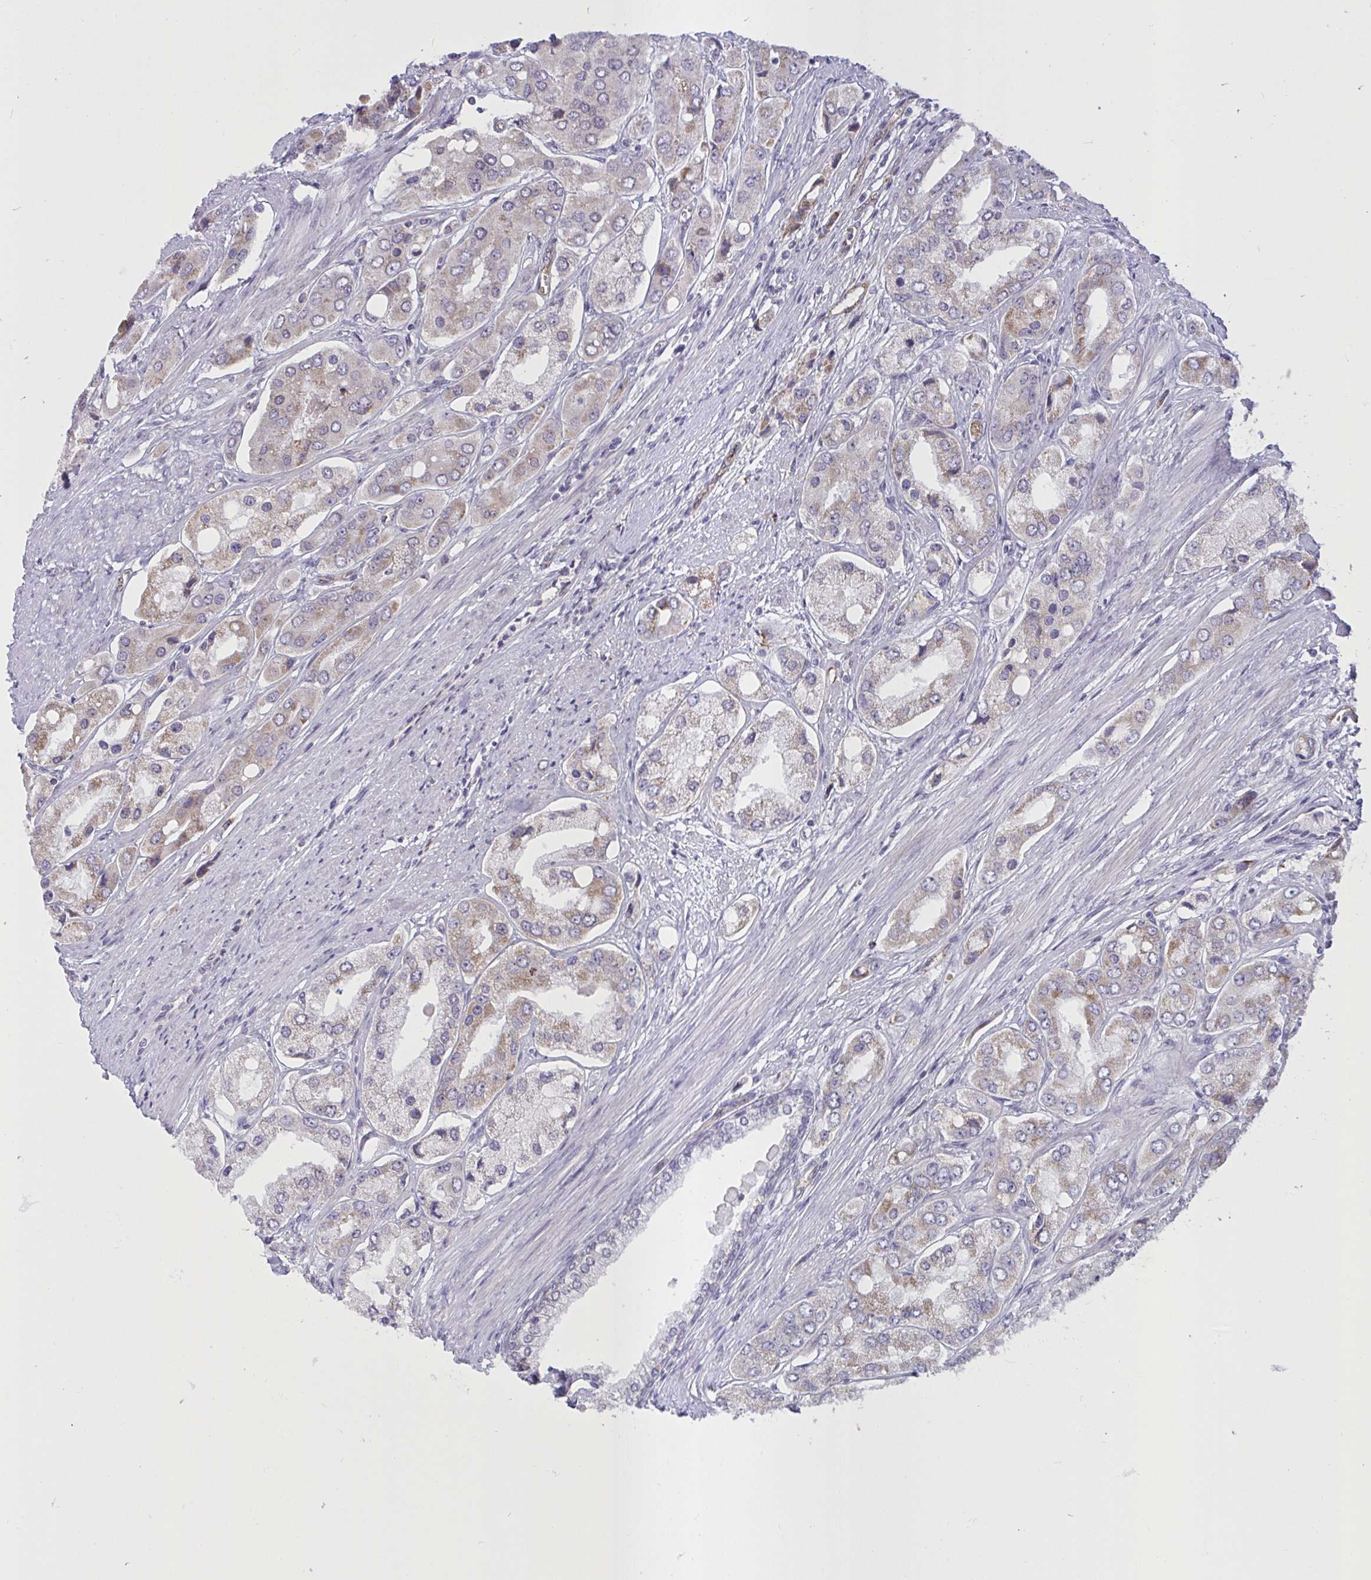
{"staining": {"intensity": "weak", "quantity": "25%-75%", "location": "cytoplasmic/membranous"}, "tissue": "prostate cancer", "cell_type": "Tumor cells", "image_type": "cancer", "snomed": [{"axis": "morphology", "description": "Adenocarcinoma, Low grade"}, {"axis": "topography", "description": "Prostate"}], "caption": "Immunohistochemical staining of prostate cancer (low-grade adenocarcinoma) reveals low levels of weak cytoplasmic/membranous staining in approximately 25%-75% of tumor cells.", "gene": "SEMA6B", "patient": {"sex": "male", "age": 69}}